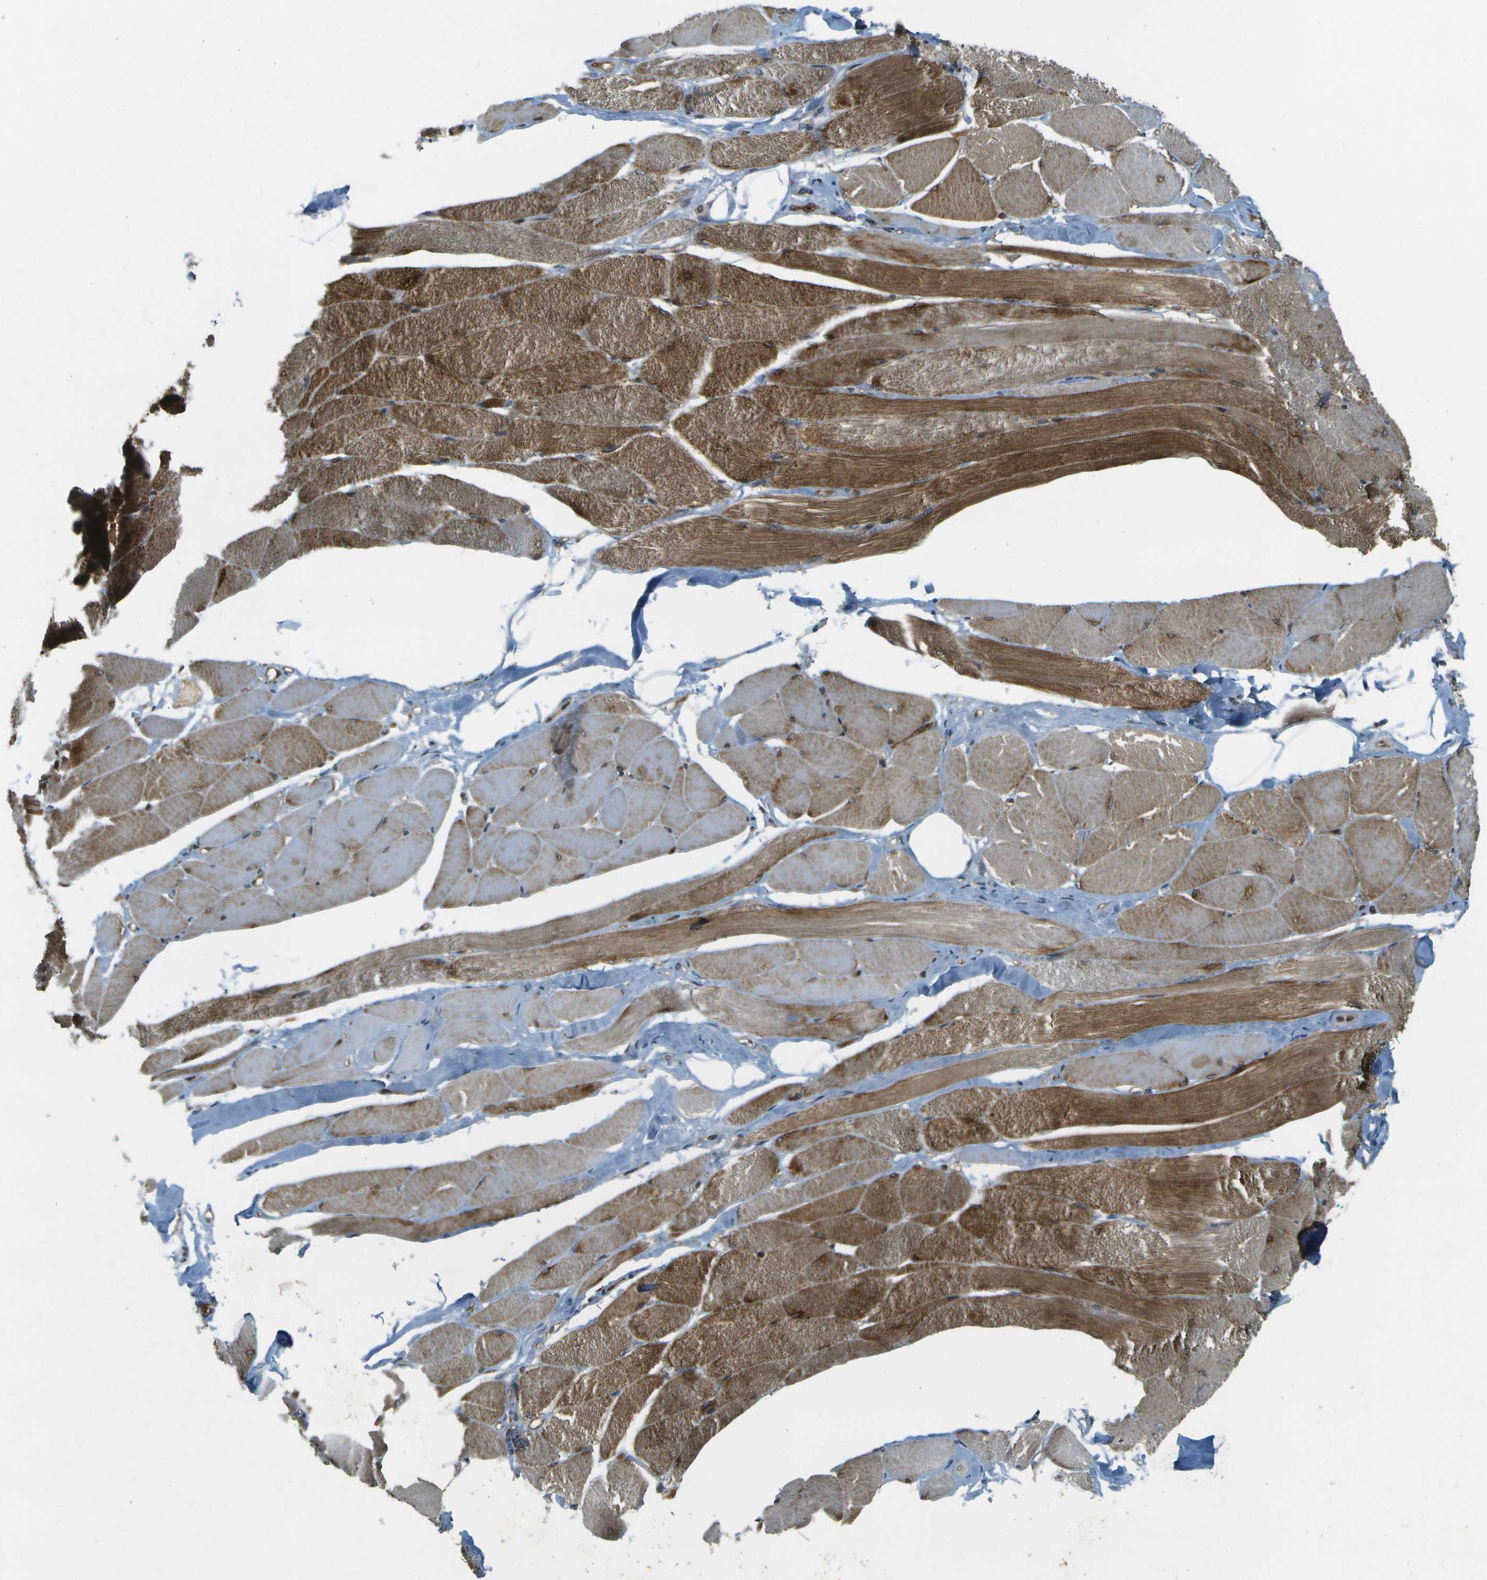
{"staining": {"intensity": "strong", "quantity": ">75%", "location": "cytoplasmic/membranous"}, "tissue": "skeletal muscle", "cell_type": "Myocytes", "image_type": "normal", "snomed": [{"axis": "morphology", "description": "Normal tissue, NOS"}, {"axis": "topography", "description": "Skeletal muscle"}, {"axis": "topography", "description": "Peripheral nerve tissue"}], "caption": "Benign skeletal muscle was stained to show a protein in brown. There is high levels of strong cytoplasmic/membranous expression in approximately >75% of myocytes.", "gene": "LRP12", "patient": {"sex": "female", "age": 84}}